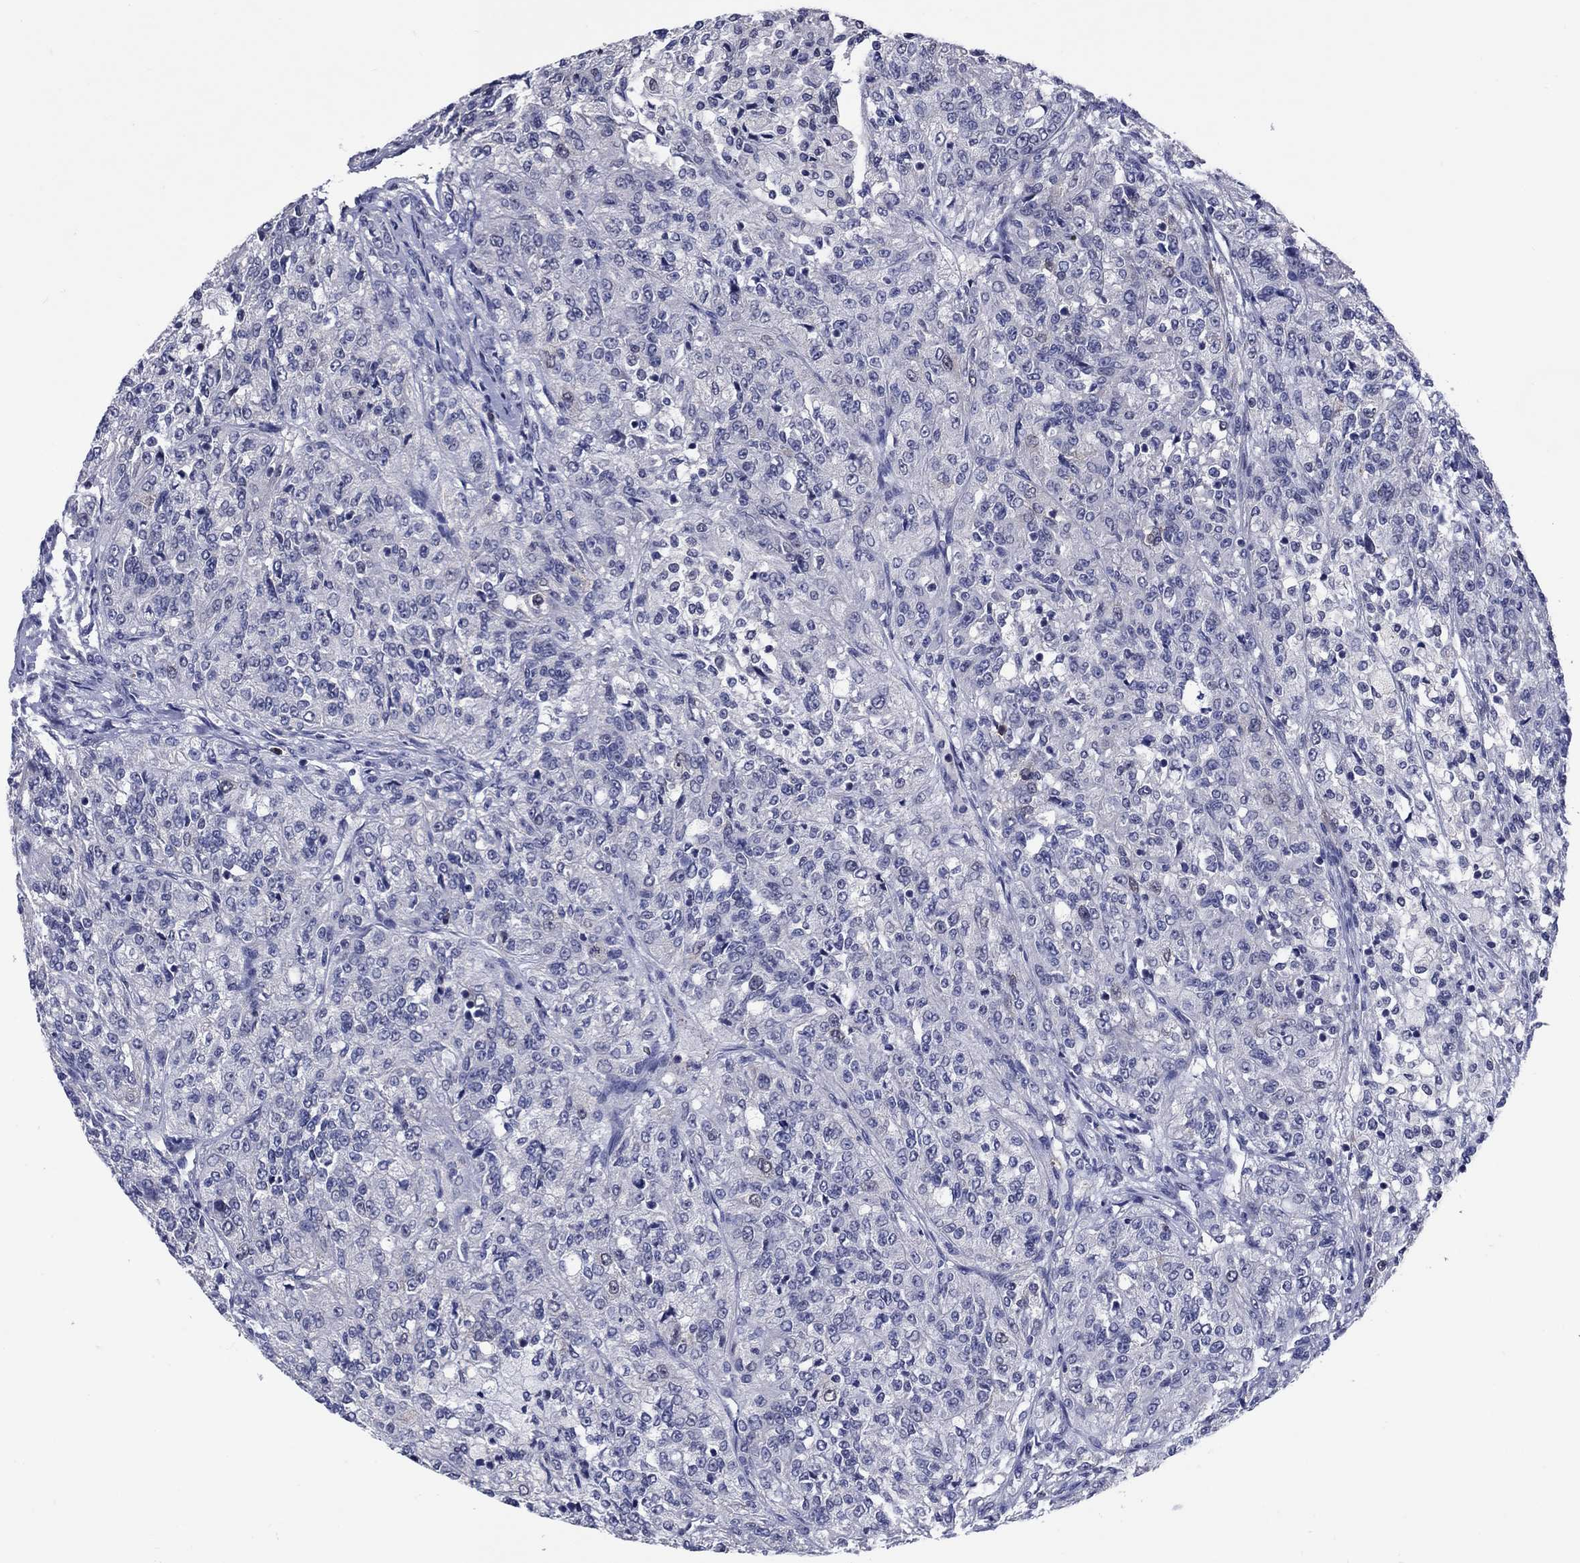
{"staining": {"intensity": "negative", "quantity": "none", "location": "none"}, "tissue": "renal cancer", "cell_type": "Tumor cells", "image_type": "cancer", "snomed": [{"axis": "morphology", "description": "Adenocarcinoma, NOS"}, {"axis": "topography", "description": "Kidney"}], "caption": "Immunohistochemistry (IHC) image of human renal adenocarcinoma stained for a protein (brown), which shows no positivity in tumor cells. (DAB immunohistochemistry (IHC) with hematoxylin counter stain).", "gene": "TYMS", "patient": {"sex": "female", "age": 63}}